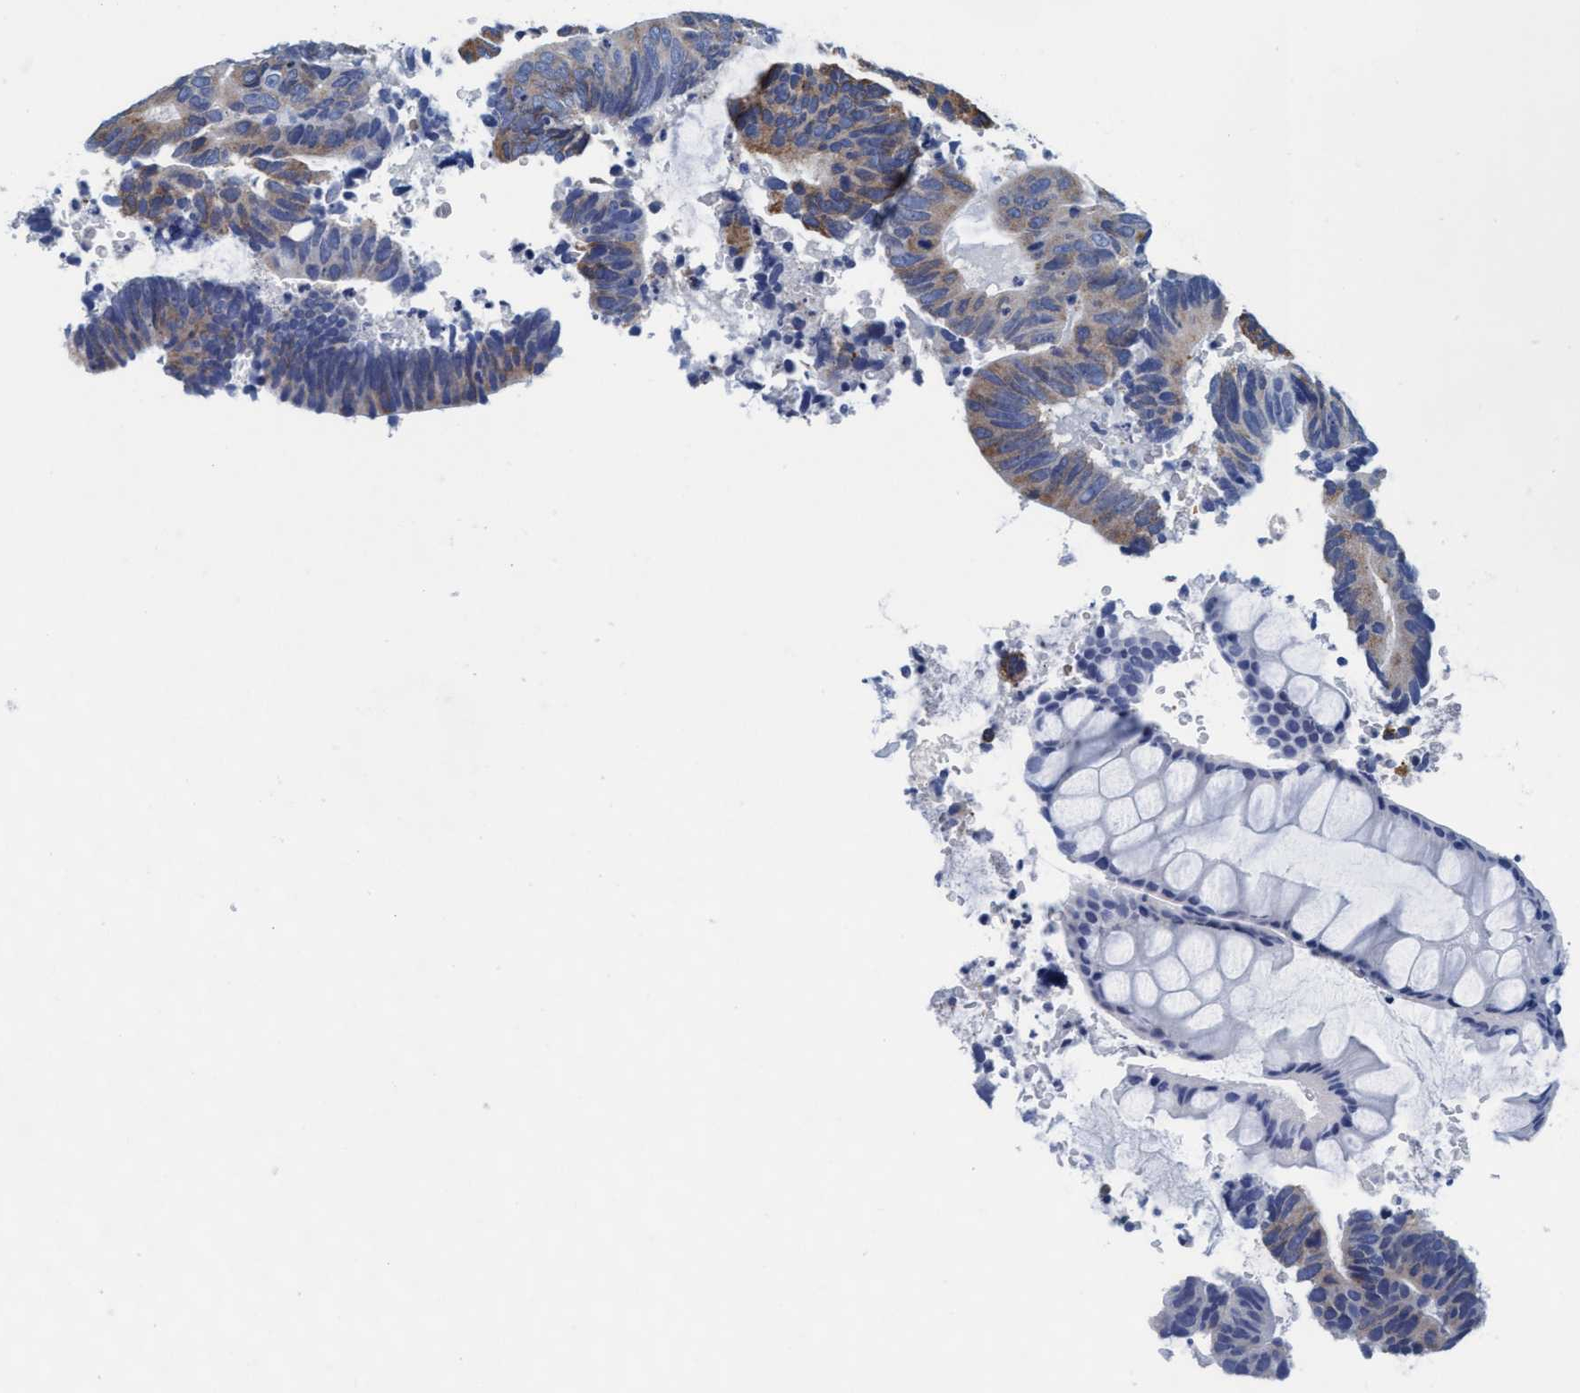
{"staining": {"intensity": "weak", "quantity": "25%-75%", "location": "cytoplasmic/membranous"}, "tissue": "colorectal cancer", "cell_type": "Tumor cells", "image_type": "cancer", "snomed": [{"axis": "morphology", "description": "Adenocarcinoma, NOS"}, {"axis": "topography", "description": "Colon"}], "caption": "The image reveals staining of adenocarcinoma (colorectal), revealing weak cytoplasmic/membranous protein staining (brown color) within tumor cells.", "gene": "ARSG", "patient": {"sex": "male", "age": 56}}